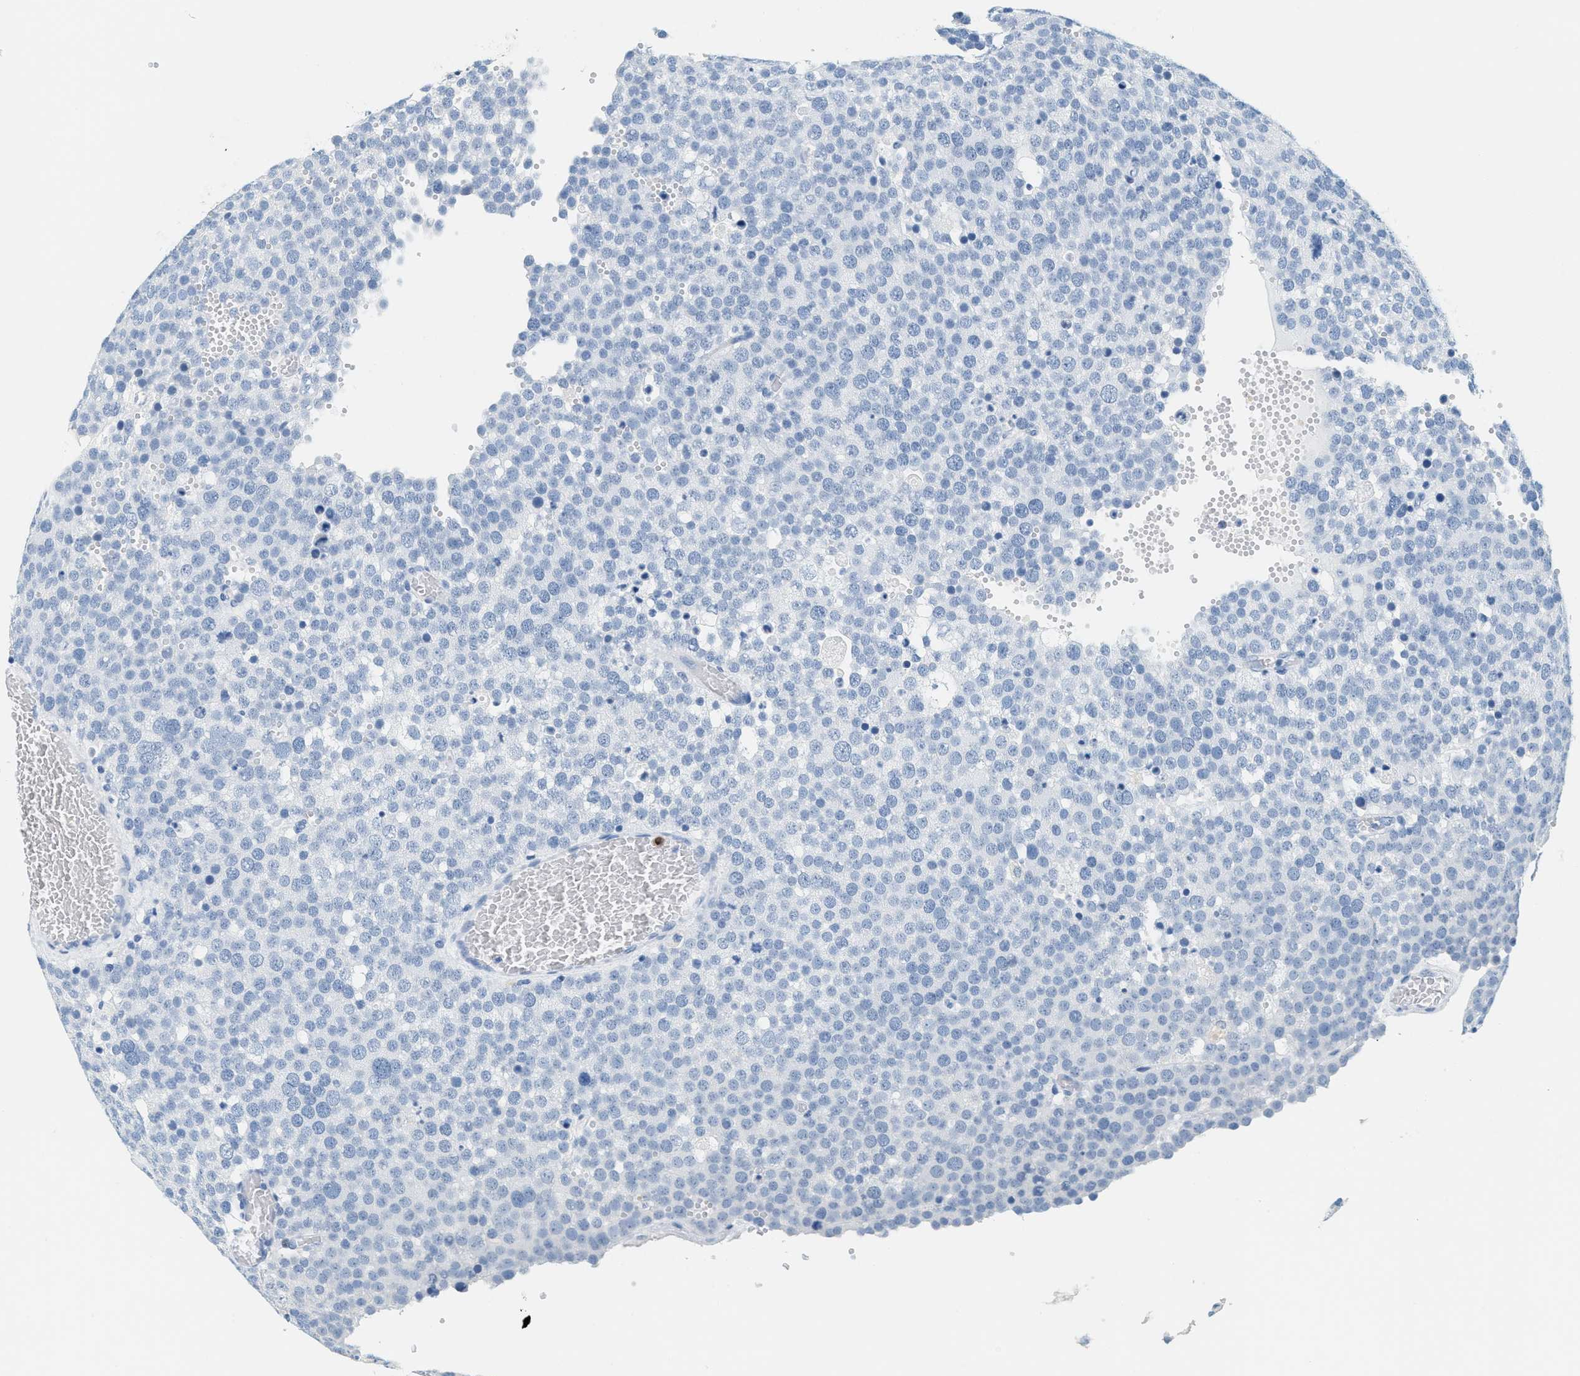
{"staining": {"intensity": "negative", "quantity": "none", "location": "none"}, "tissue": "testis cancer", "cell_type": "Tumor cells", "image_type": "cancer", "snomed": [{"axis": "morphology", "description": "Normal tissue, NOS"}, {"axis": "morphology", "description": "Seminoma, NOS"}, {"axis": "topography", "description": "Testis"}], "caption": "Testis cancer (seminoma) stained for a protein using immunohistochemistry (IHC) reveals no expression tumor cells.", "gene": "LCN2", "patient": {"sex": "male", "age": 71}}